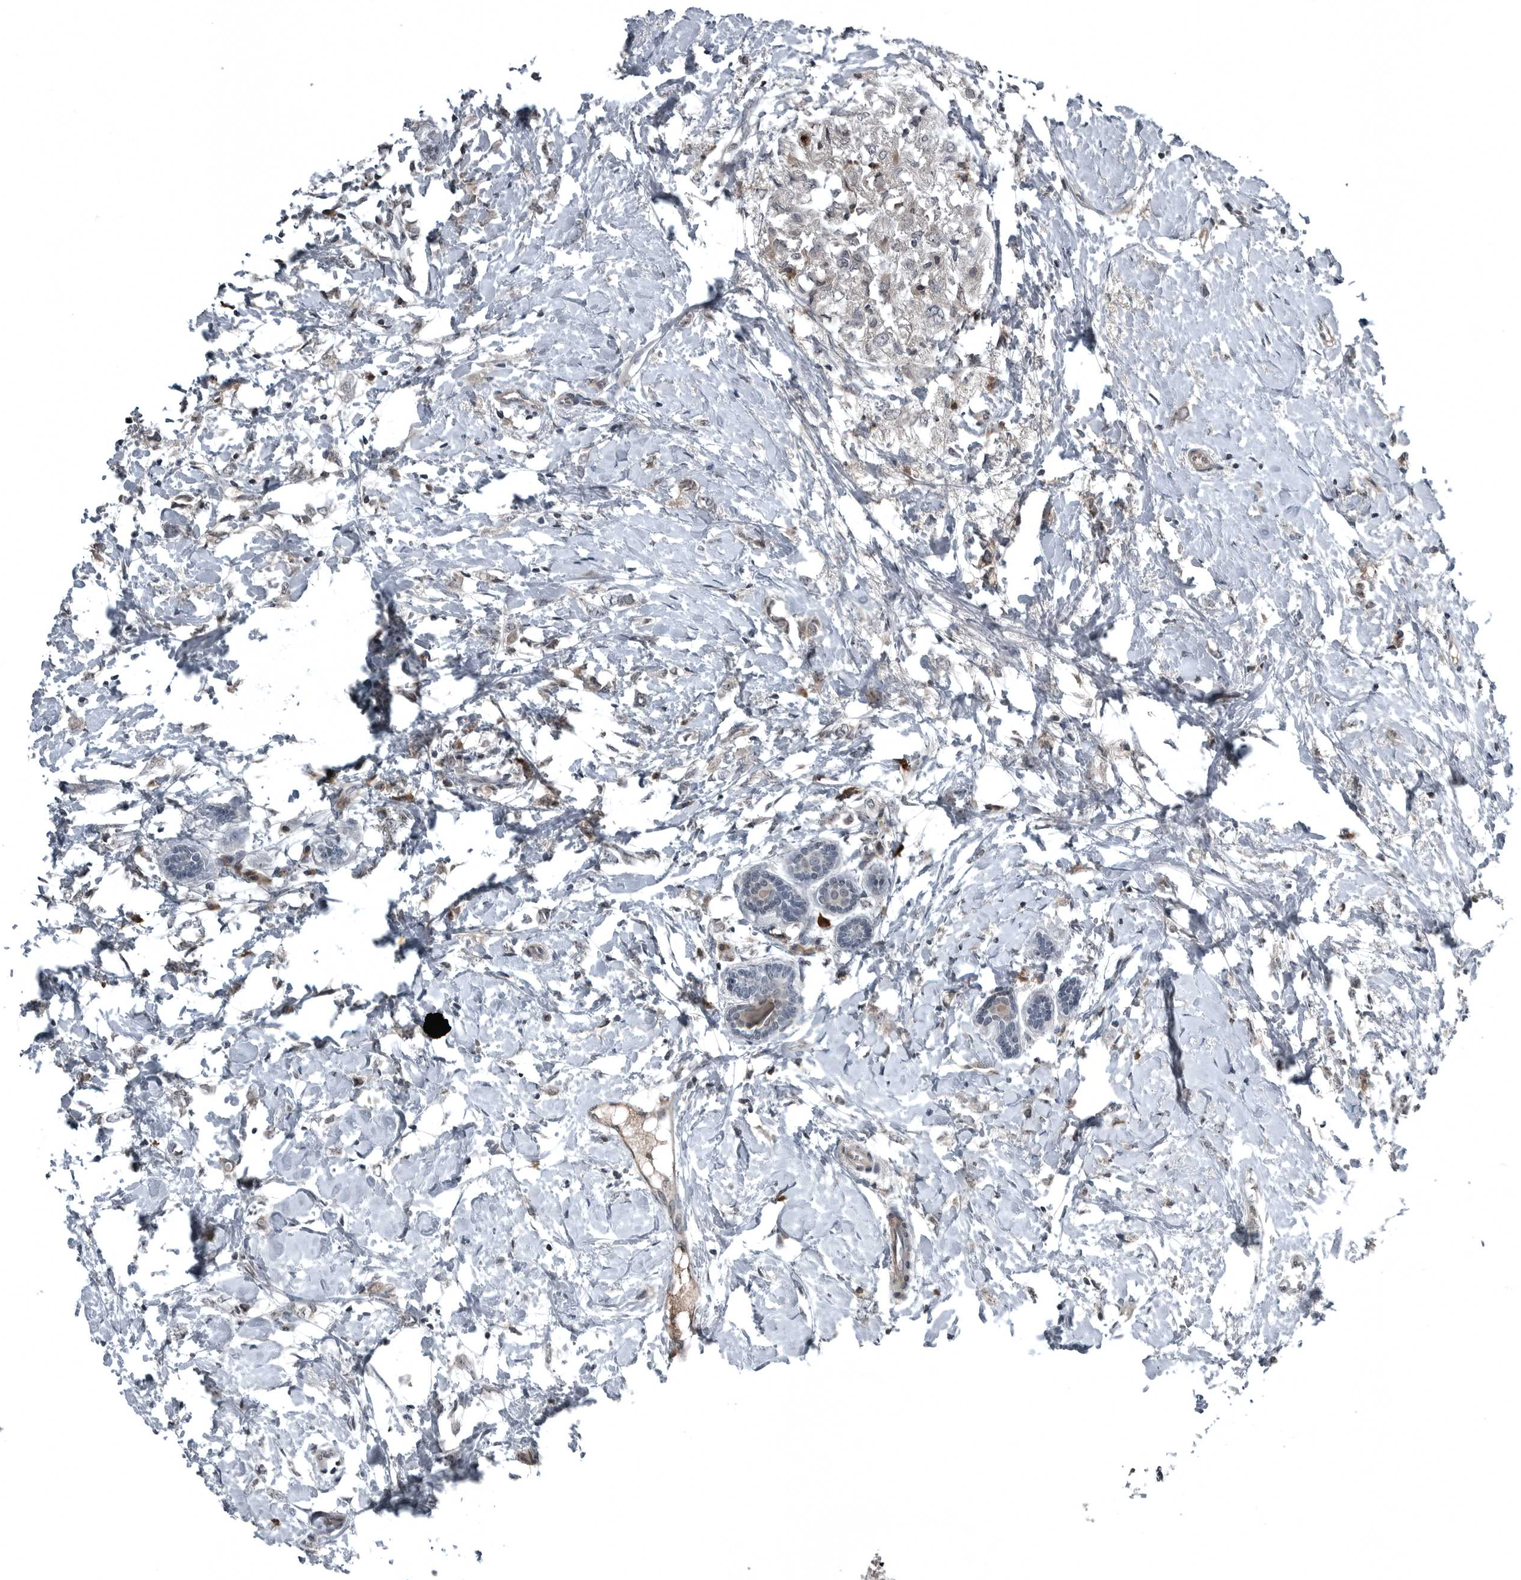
{"staining": {"intensity": "negative", "quantity": "none", "location": "none"}, "tissue": "breast cancer", "cell_type": "Tumor cells", "image_type": "cancer", "snomed": [{"axis": "morphology", "description": "Normal tissue, NOS"}, {"axis": "morphology", "description": "Lobular carcinoma"}, {"axis": "topography", "description": "Breast"}], "caption": "A photomicrograph of human breast cancer is negative for staining in tumor cells.", "gene": "GAK", "patient": {"sex": "female", "age": 47}}